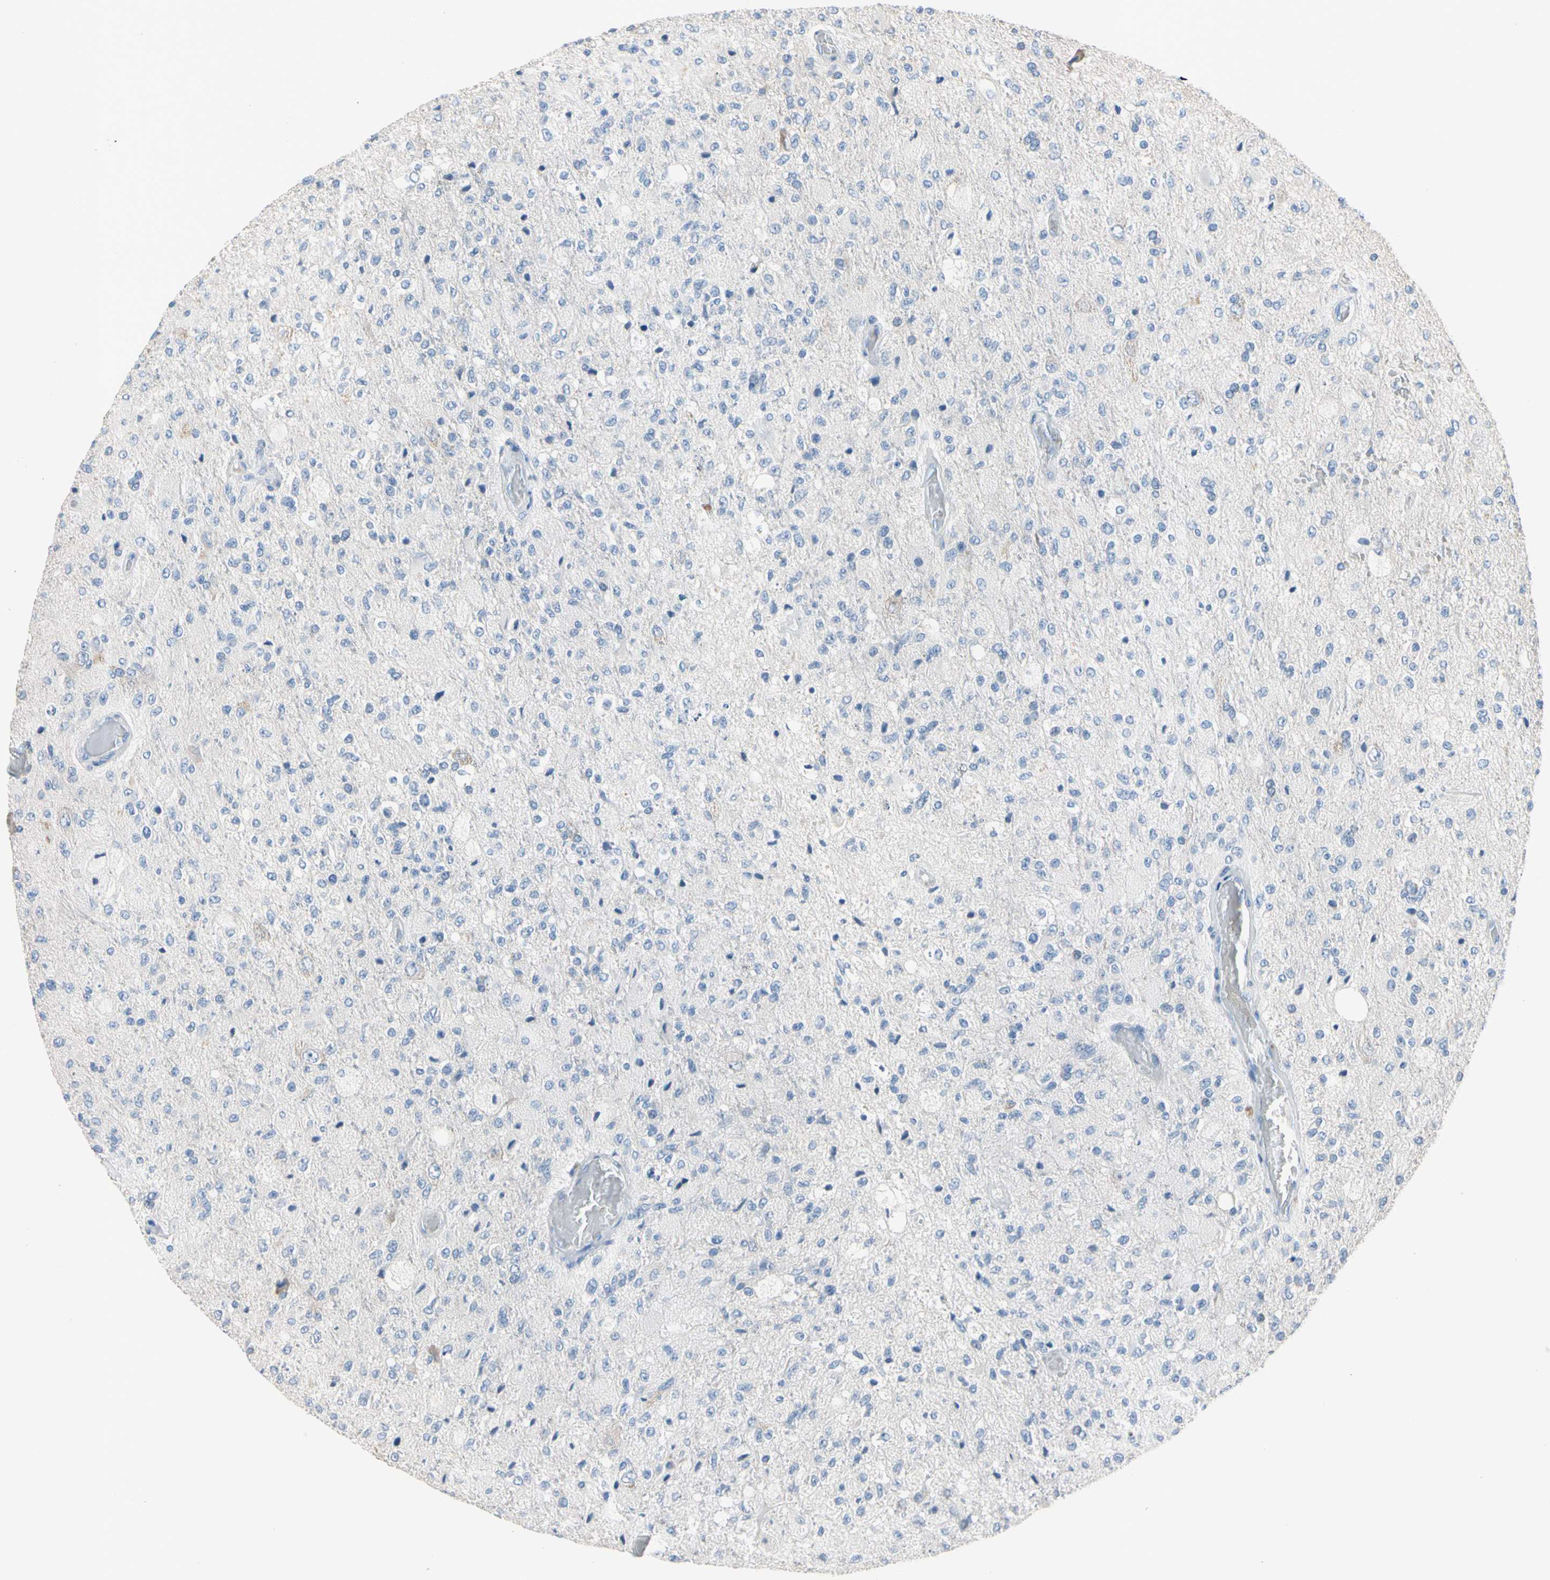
{"staining": {"intensity": "negative", "quantity": "none", "location": "none"}, "tissue": "glioma", "cell_type": "Tumor cells", "image_type": "cancer", "snomed": [{"axis": "morphology", "description": "Normal tissue, NOS"}, {"axis": "morphology", "description": "Glioma, malignant, High grade"}, {"axis": "topography", "description": "Cerebral cortex"}], "caption": "Micrograph shows no significant protein staining in tumor cells of malignant high-grade glioma.", "gene": "MARK1", "patient": {"sex": "male", "age": 77}}